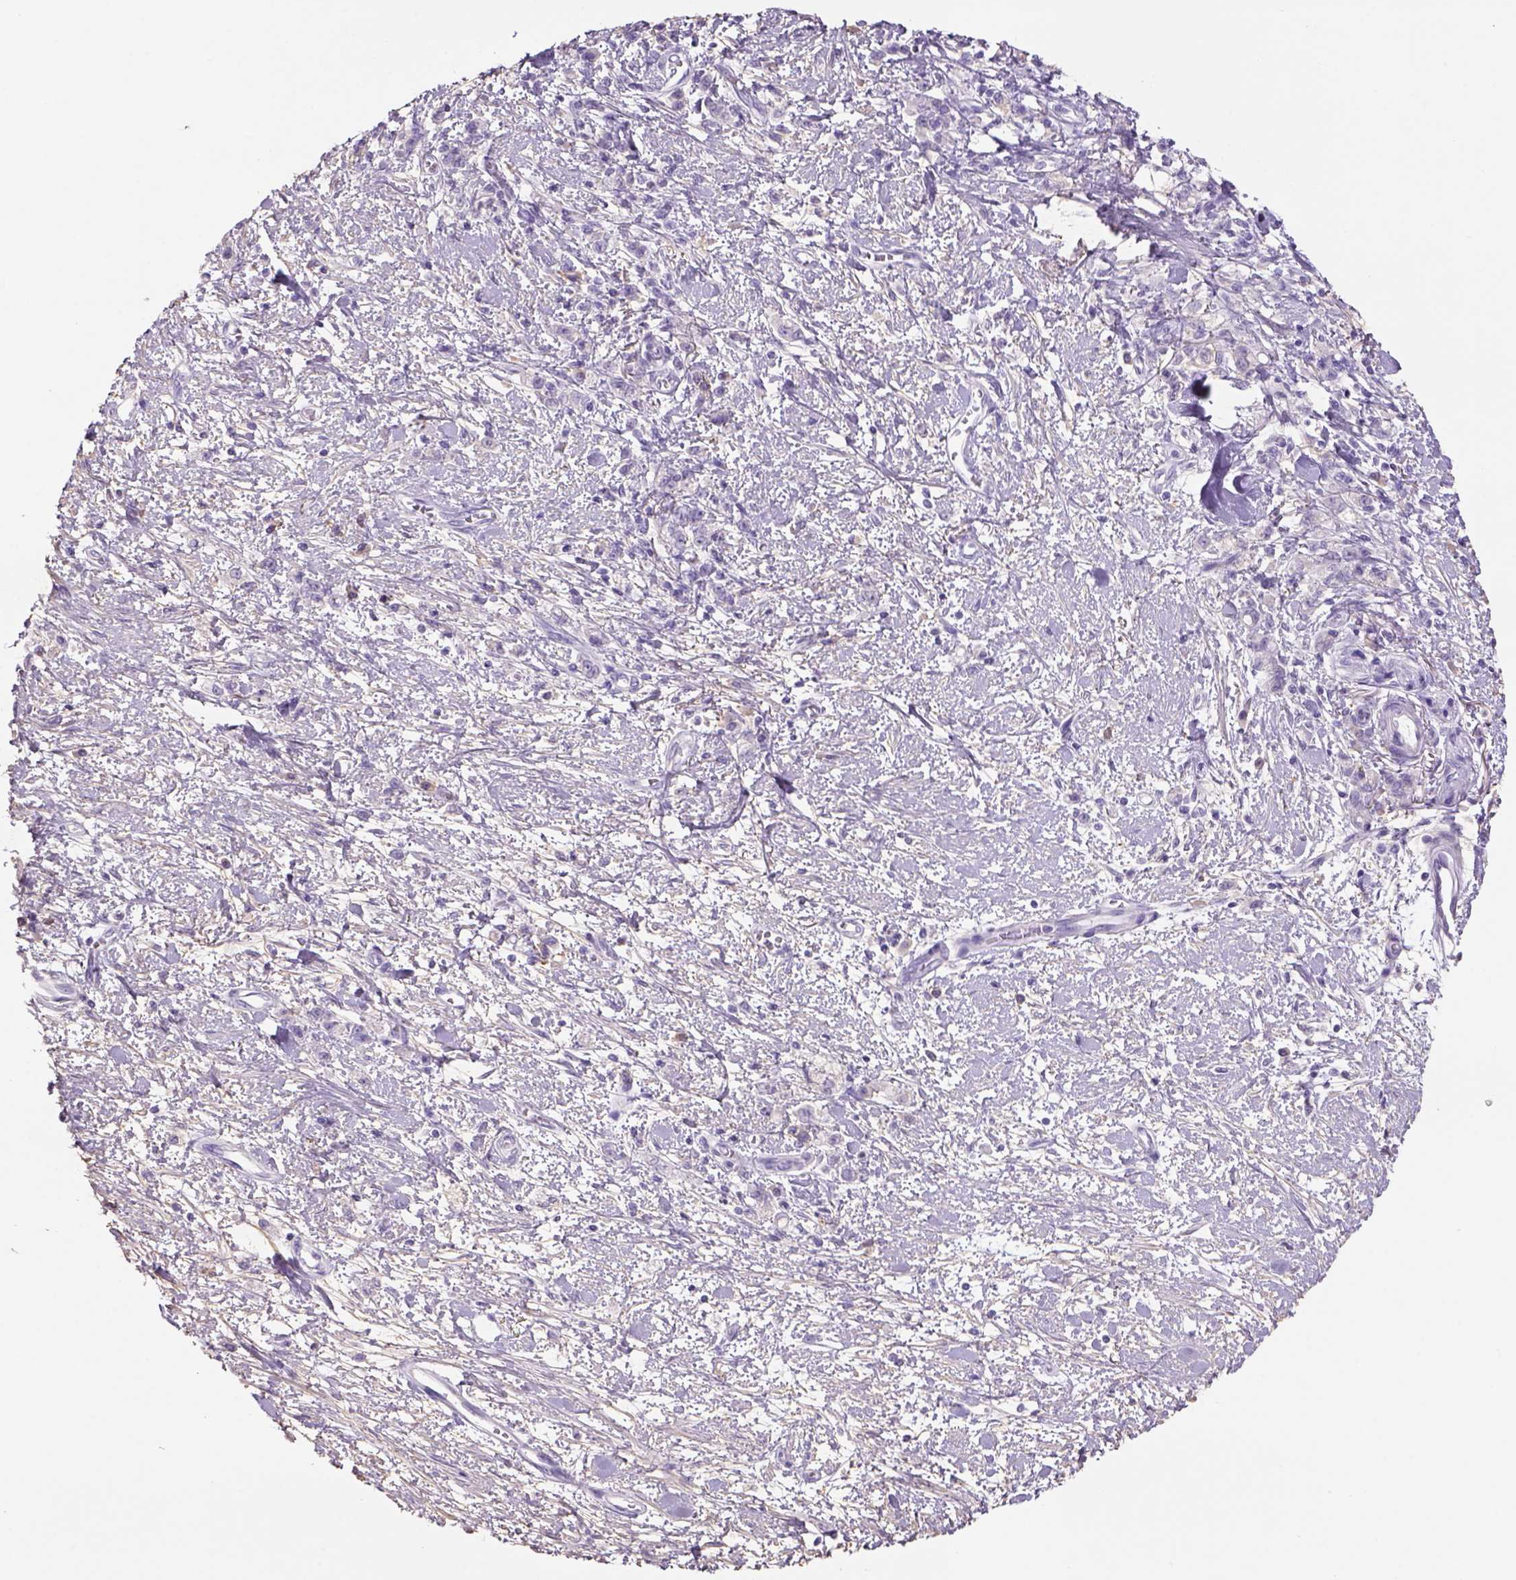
{"staining": {"intensity": "negative", "quantity": "none", "location": "none"}, "tissue": "stomach cancer", "cell_type": "Tumor cells", "image_type": "cancer", "snomed": [{"axis": "morphology", "description": "Adenocarcinoma, NOS"}, {"axis": "topography", "description": "Stomach"}], "caption": "Human stomach adenocarcinoma stained for a protein using immunohistochemistry (IHC) displays no positivity in tumor cells.", "gene": "NAALAD2", "patient": {"sex": "male", "age": 77}}